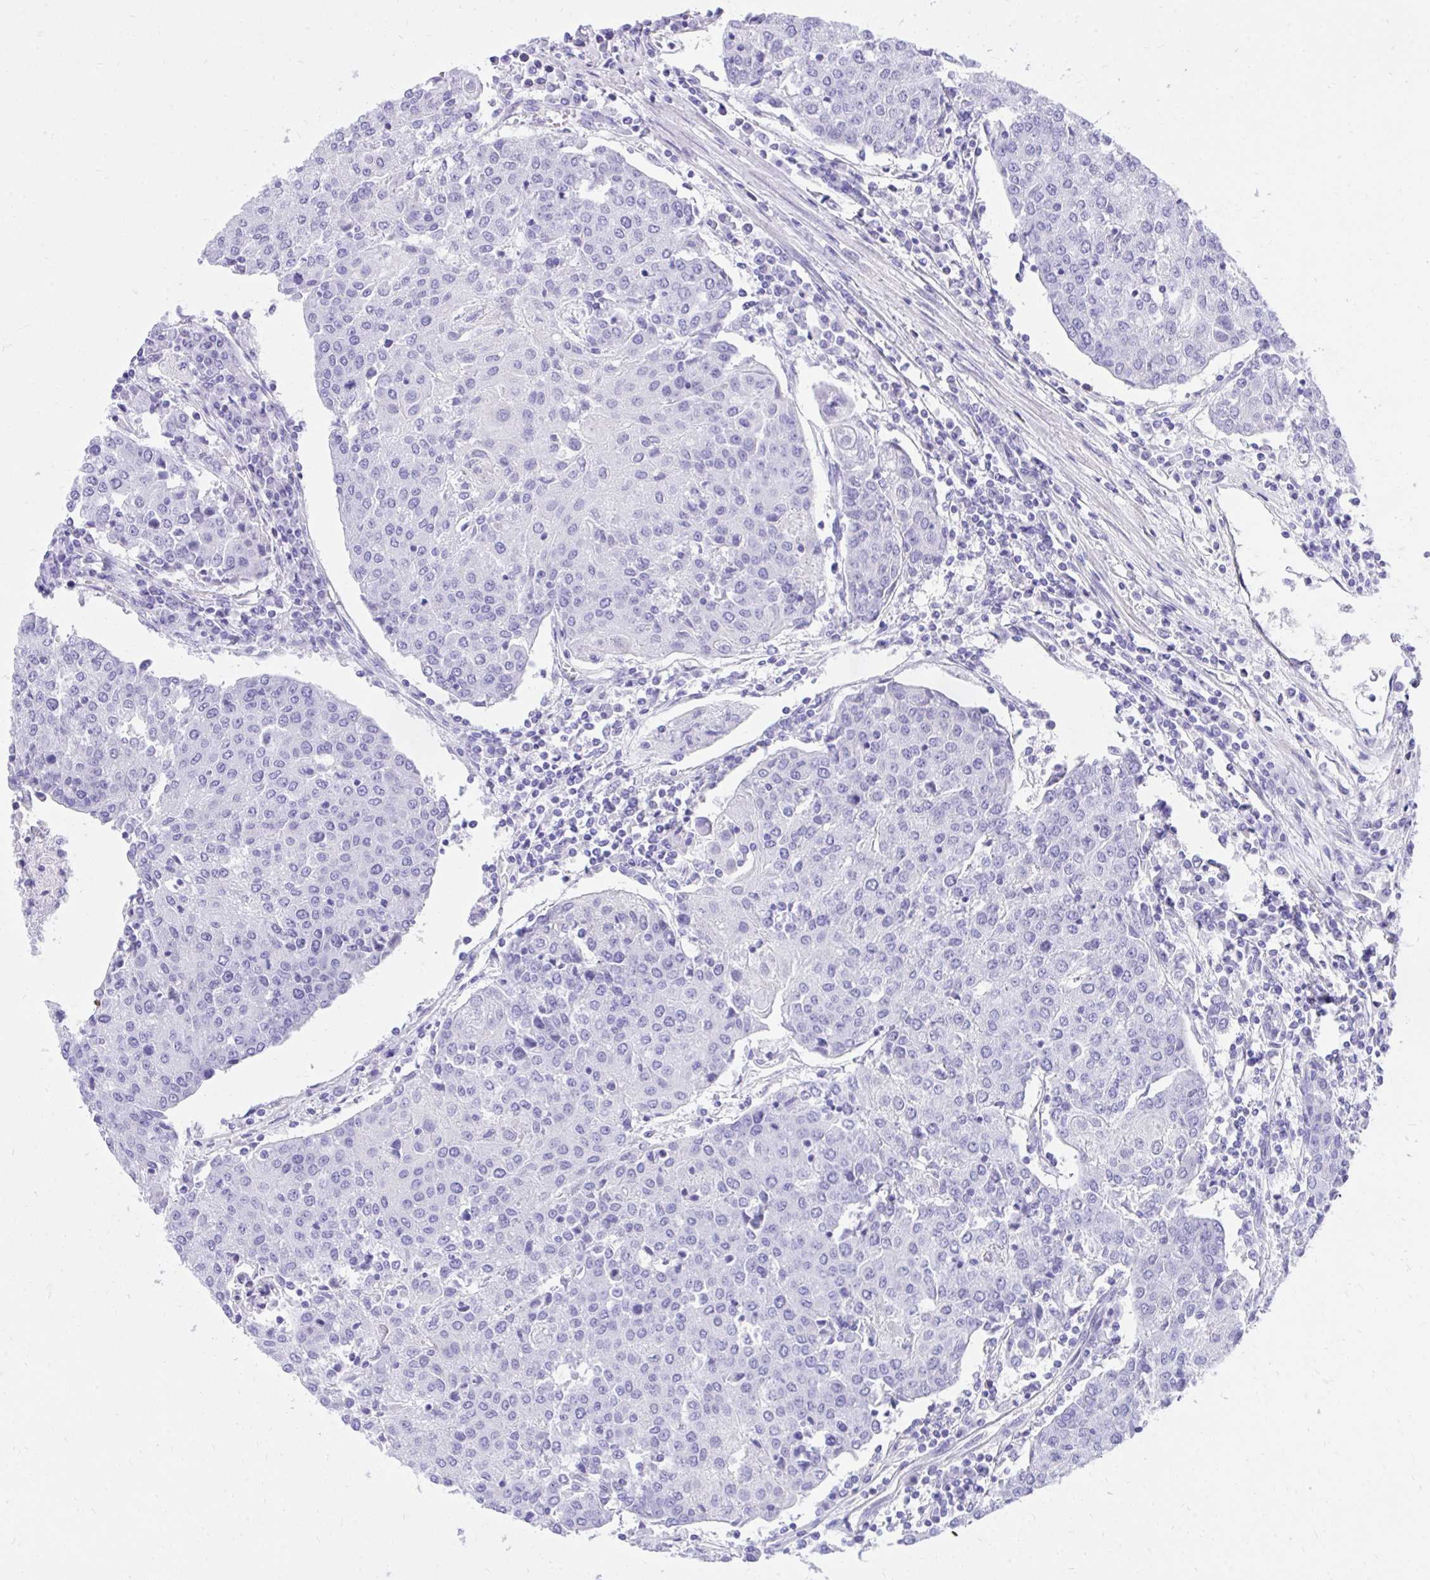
{"staining": {"intensity": "negative", "quantity": "none", "location": "none"}, "tissue": "urothelial cancer", "cell_type": "Tumor cells", "image_type": "cancer", "snomed": [{"axis": "morphology", "description": "Urothelial carcinoma, High grade"}, {"axis": "topography", "description": "Urinary bladder"}], "caption": "Immunohistochemical staining of urothelial cancer displays no significant positivity in tumor cells. The staining was performed using DAB to visualize the protein expression in brown, while the nuclei were stained in blue with hematoxylin (Magnification: 20x).", "gene": "KCNN4", "patient": {"sex": "female", "age": 85}}